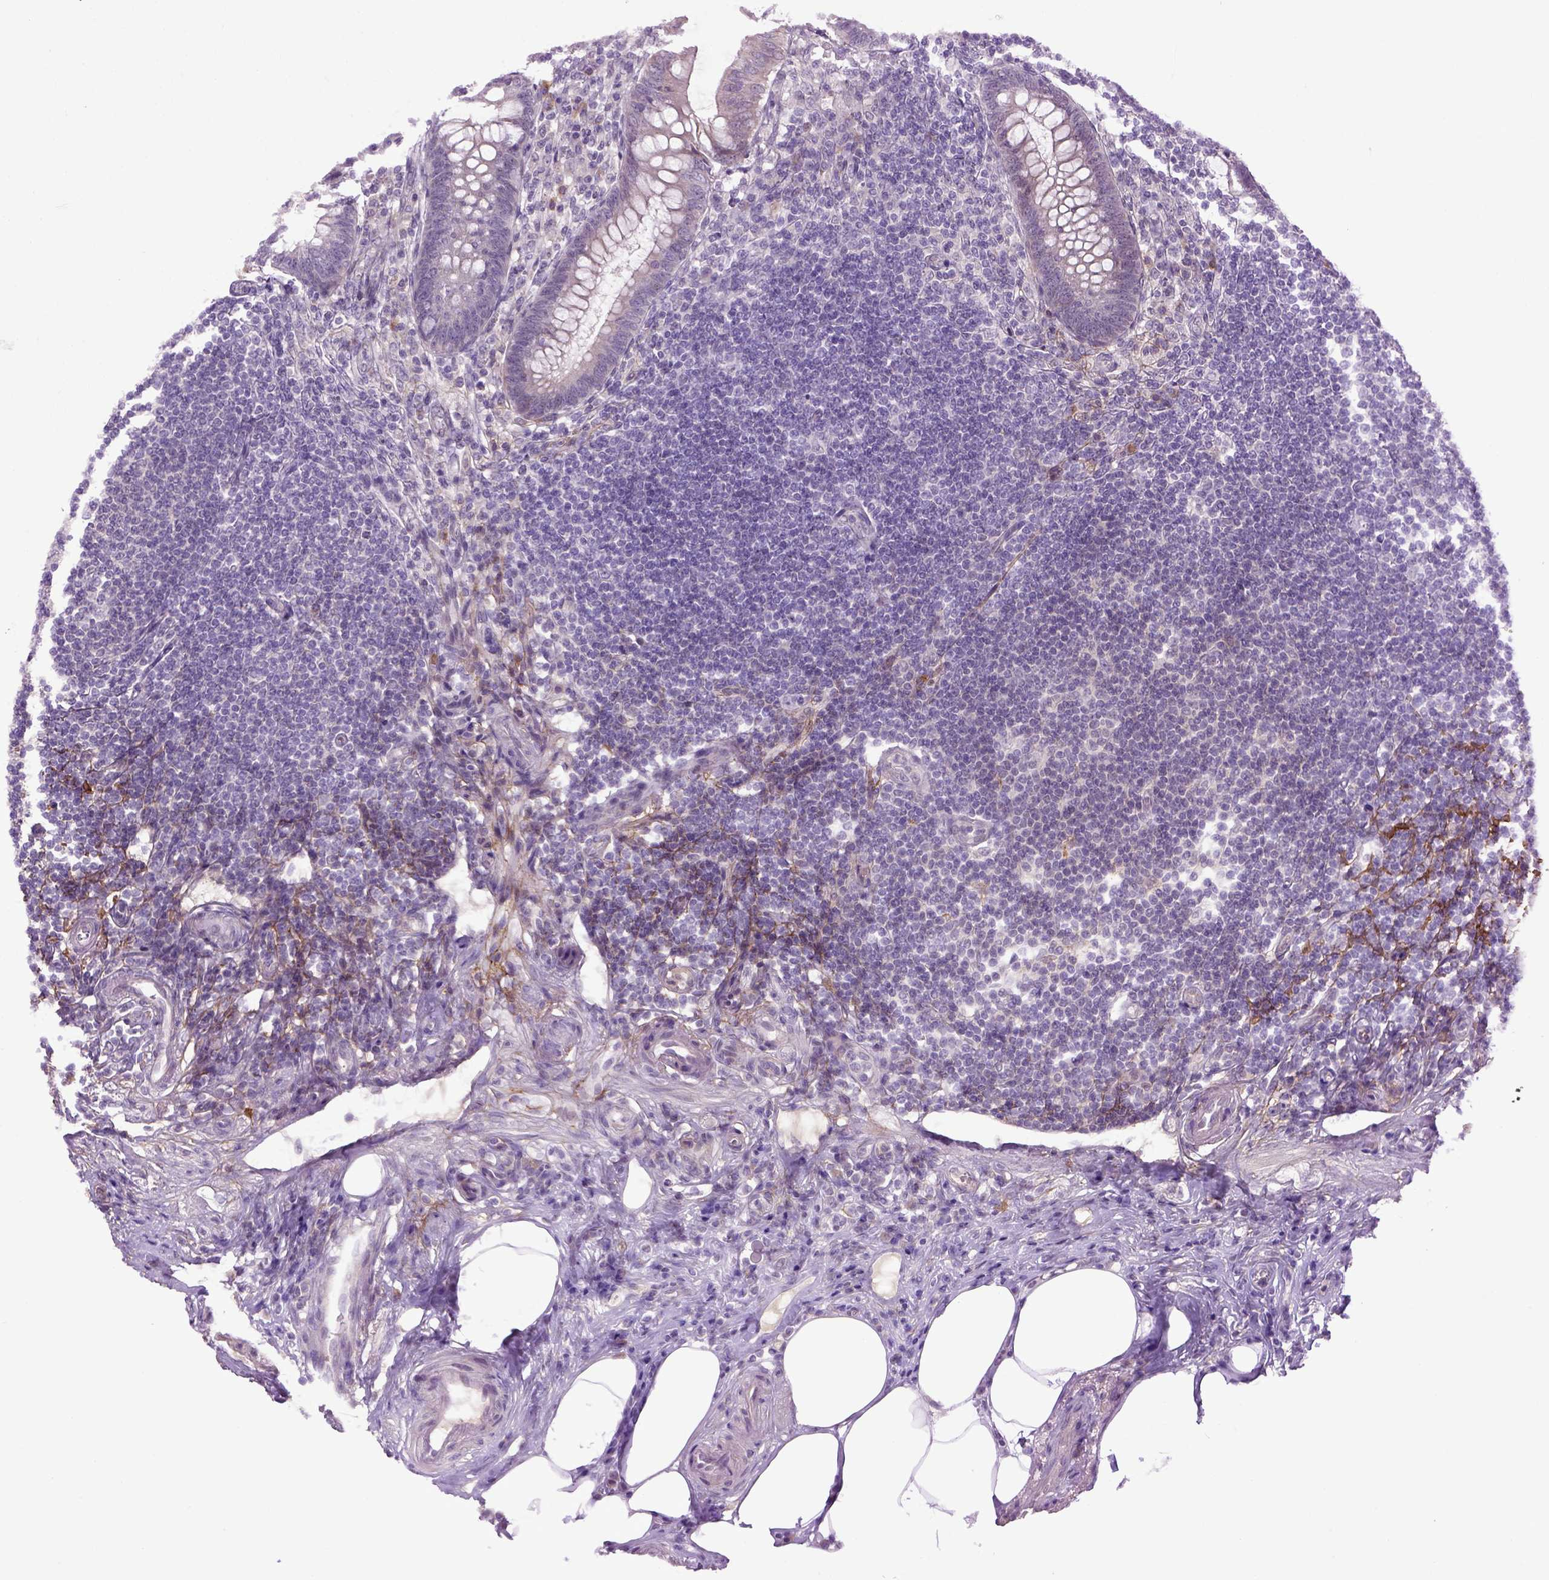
{"staining": {"intensity": "weak", "quantity": "25%-75%", "location": "cytoplasmic/membranous"}, "tissue": "appendix", "cell_type": "Glandular cells", "image_type": "normal", "snomed": [{"axis": "morphology", "description": "Normal tissue, NOS"}, {"axis": "topography", "description": "Appendix"}], "caption": "IHC staining of unremarkable appendix, which displays low levels of weak cytoplasmic/membranous staining in approximately 25%-75% of glandular cells indicating weak cytoplasmic/membranous protein expression. The staining was performed using DAB (brown) for protein detection and nuclei were counterstained in hematoxylin (blue).", "gene": "EMILIN3", "patient": {"sex": "female", "age": 57}}